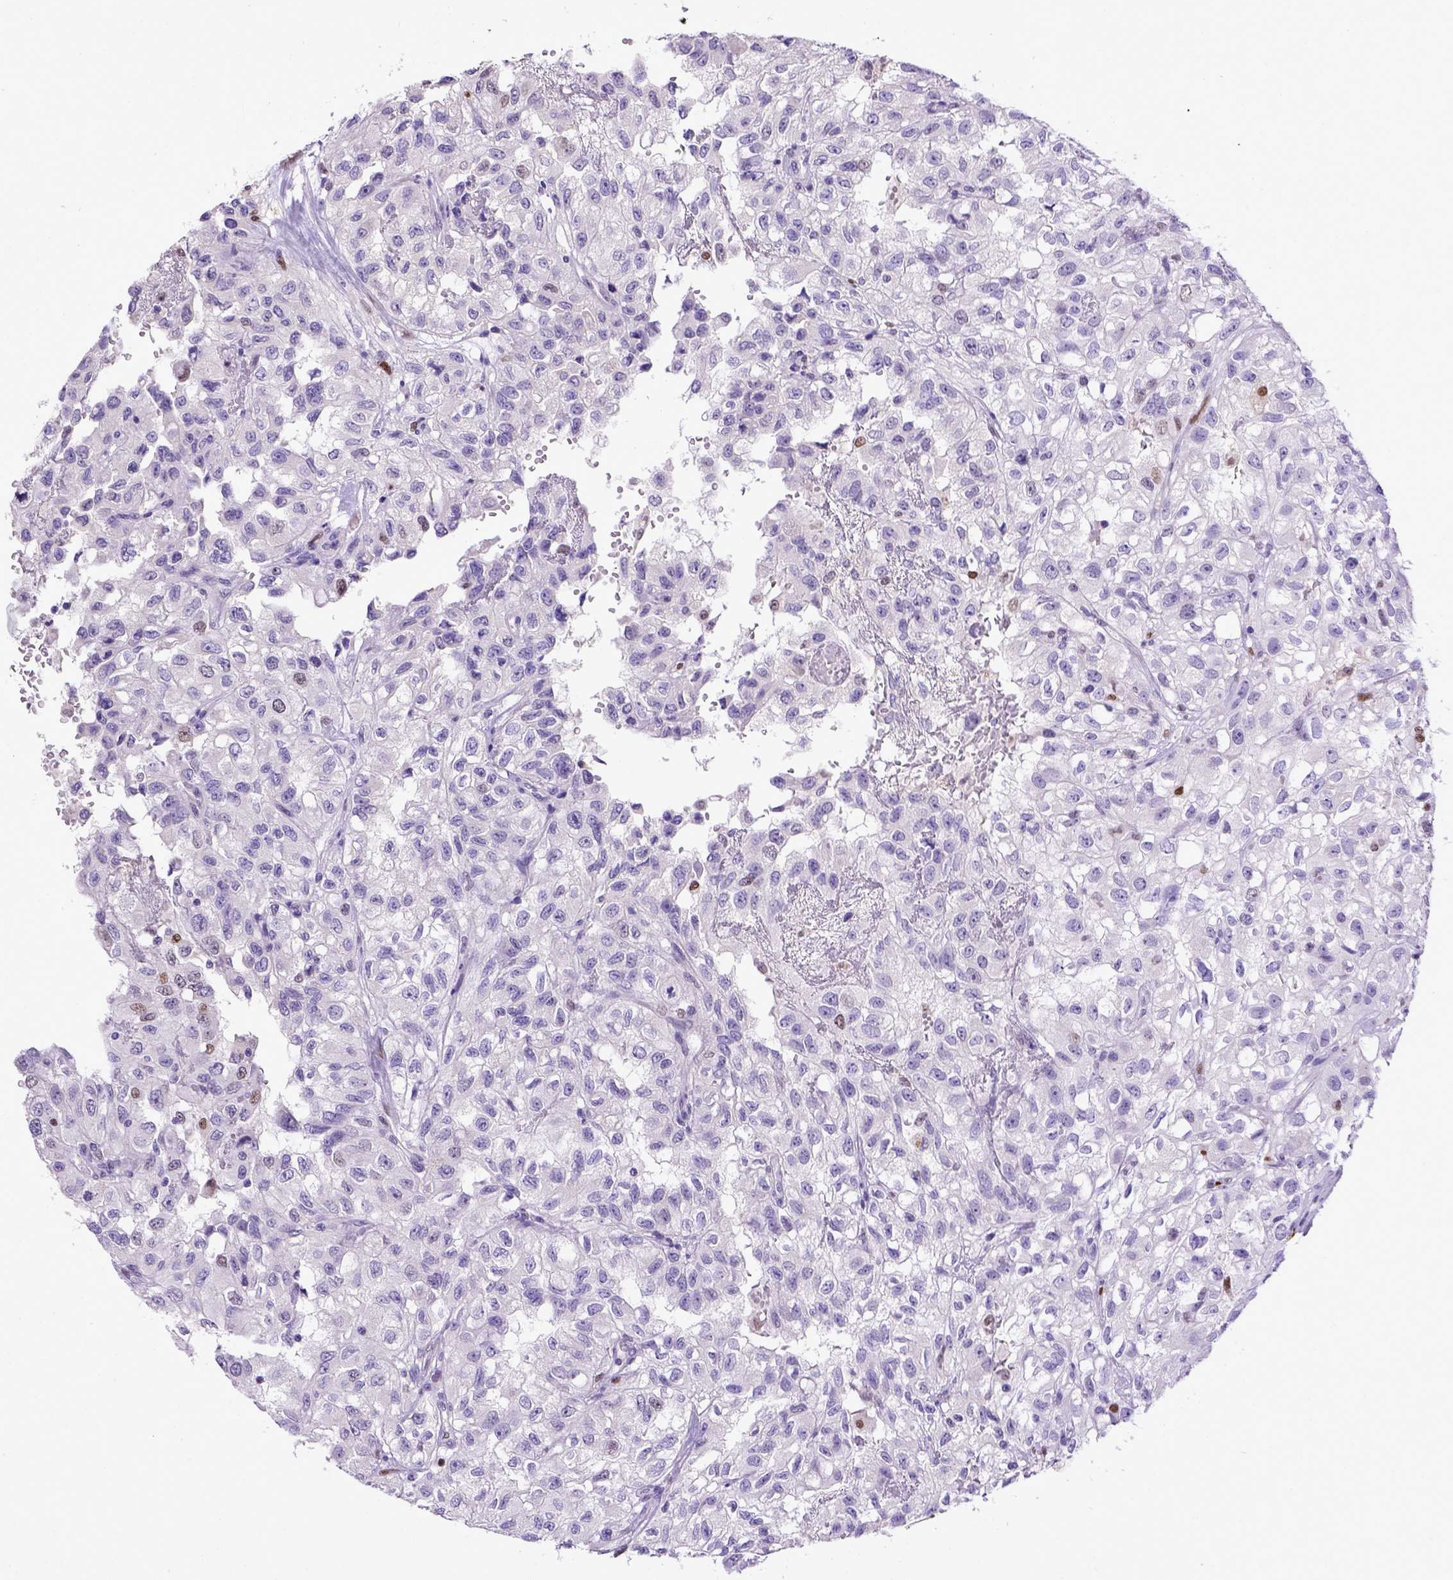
{"staining": {"intensity": "negative", "quantity": "none", "location": "none"}, "tissue": "renal cancer", "cell_type": "Tumor cells", "image_type": "cancer", "snomed": [{"axis": "morphology", "description": "Adenocarcinoma, NOS"}, {"axis": "topography", "description": "Kidney"}], "caption": "High power microscopy micrograph of an IHC micrograph of adenocarcinoma (renal), revealing no significant staining in tumor cells. (DAB (3,3'-diaminobenzidine) immunohistochemistry (IHC) with hematoxylin counter stain).", "gene": "CDKN1A", "patient": {"sex": "male", "age": 64}}